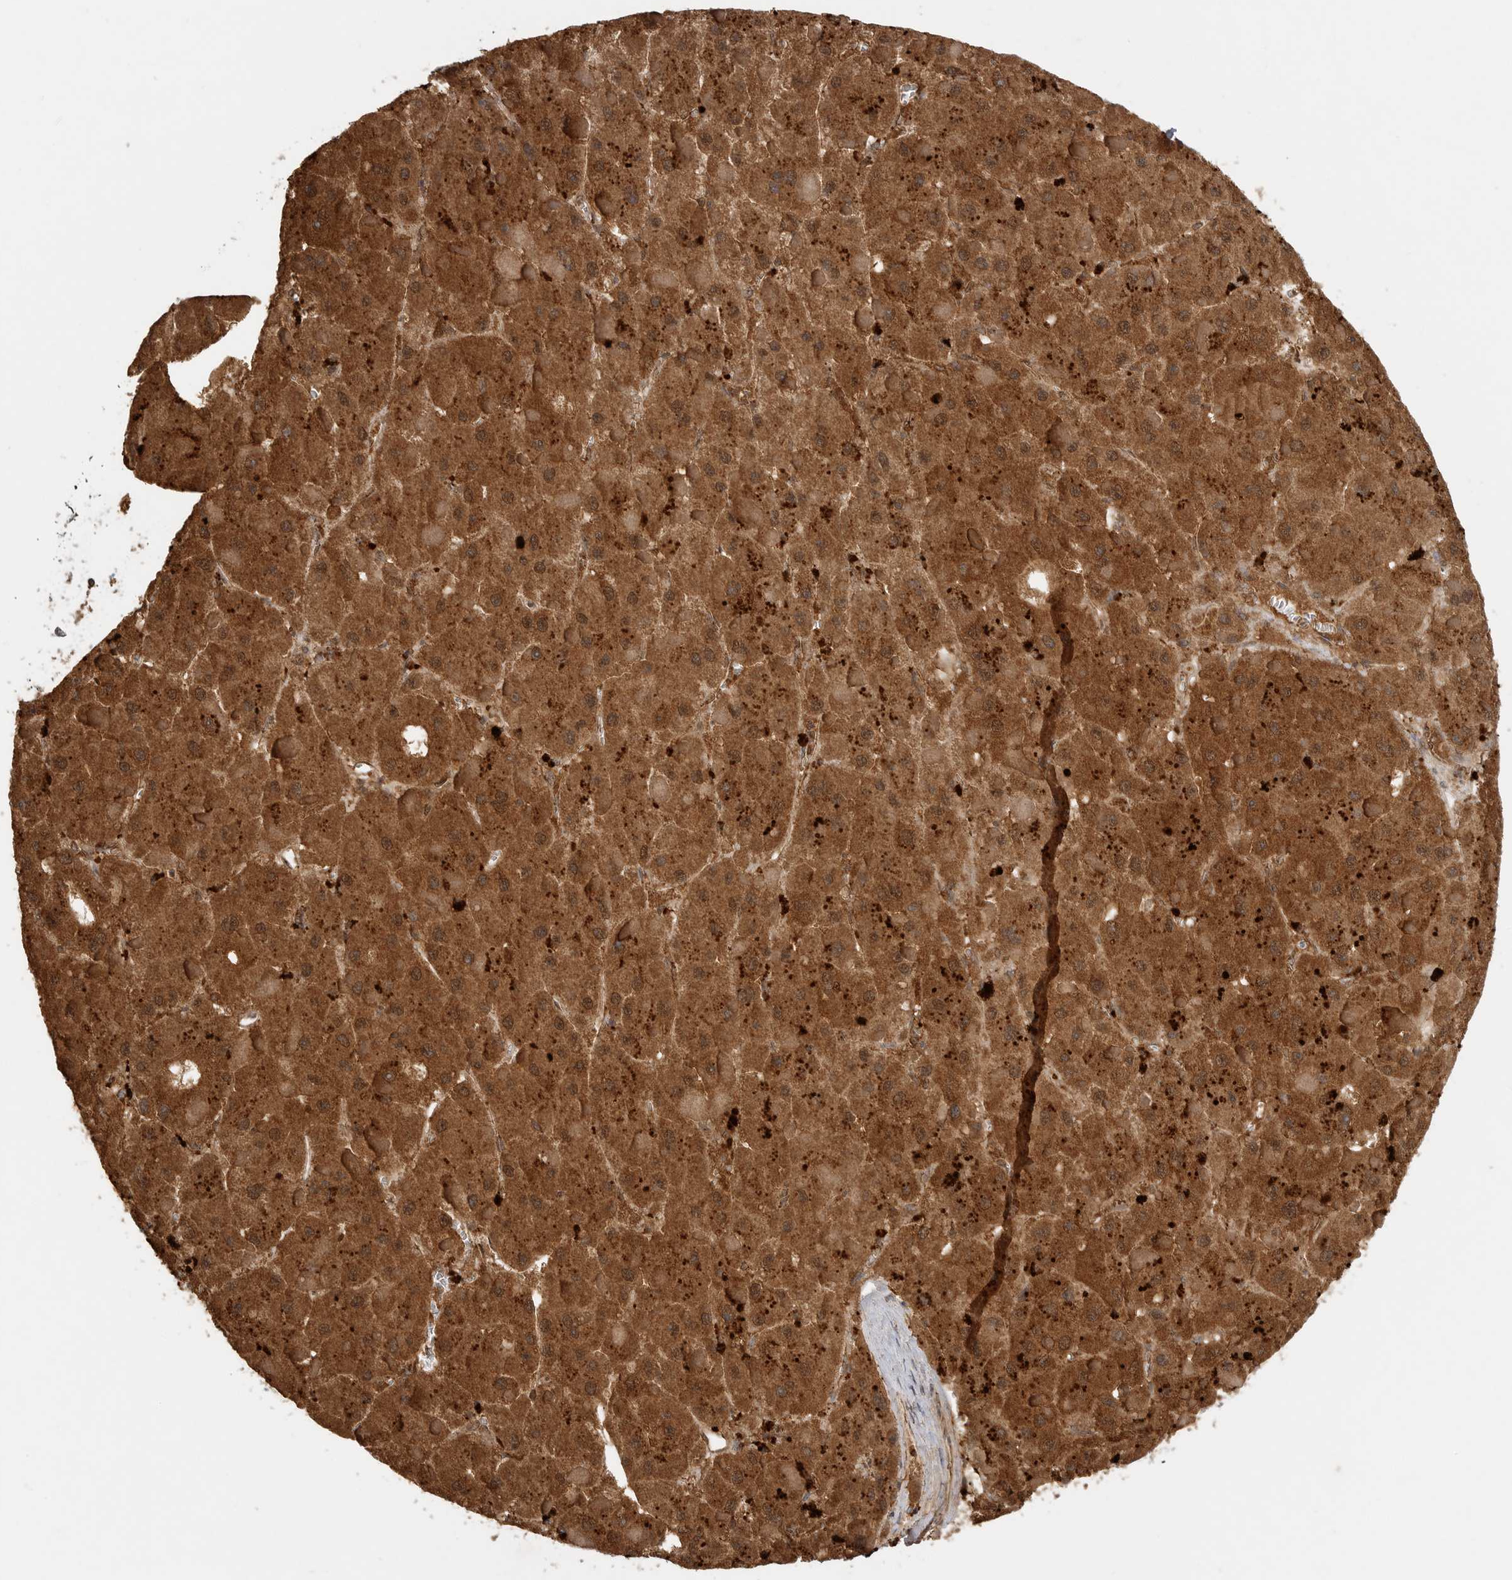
{"staining": {"intensity": "moderate", "quantity": ">75%", "location": "cytoplasmic/membranous,nuclear"}, "tissue": "liver cancer", "cell_type": "Tumor cells", "image_type": "cancer", "snomed": [{"axis": "morphology", "description": "Carcinoma, Hepatocellular, NOS"}, {"axis": "topography", "description": "Liver"}], "caption": "Immunohistochemistry photomicrograph of neoplastic tissue: human liver cancer stained using immunohistochemistry displays medium levels of moderate protein expression localized specifically in the cytoplasmic/membranous and nuclear of tumor cells, appearing as a cytoplasmic/membranous and nuclear brown color.", "gene": "ICOSLG", "patient": {"sex": "female", "age": 73}}